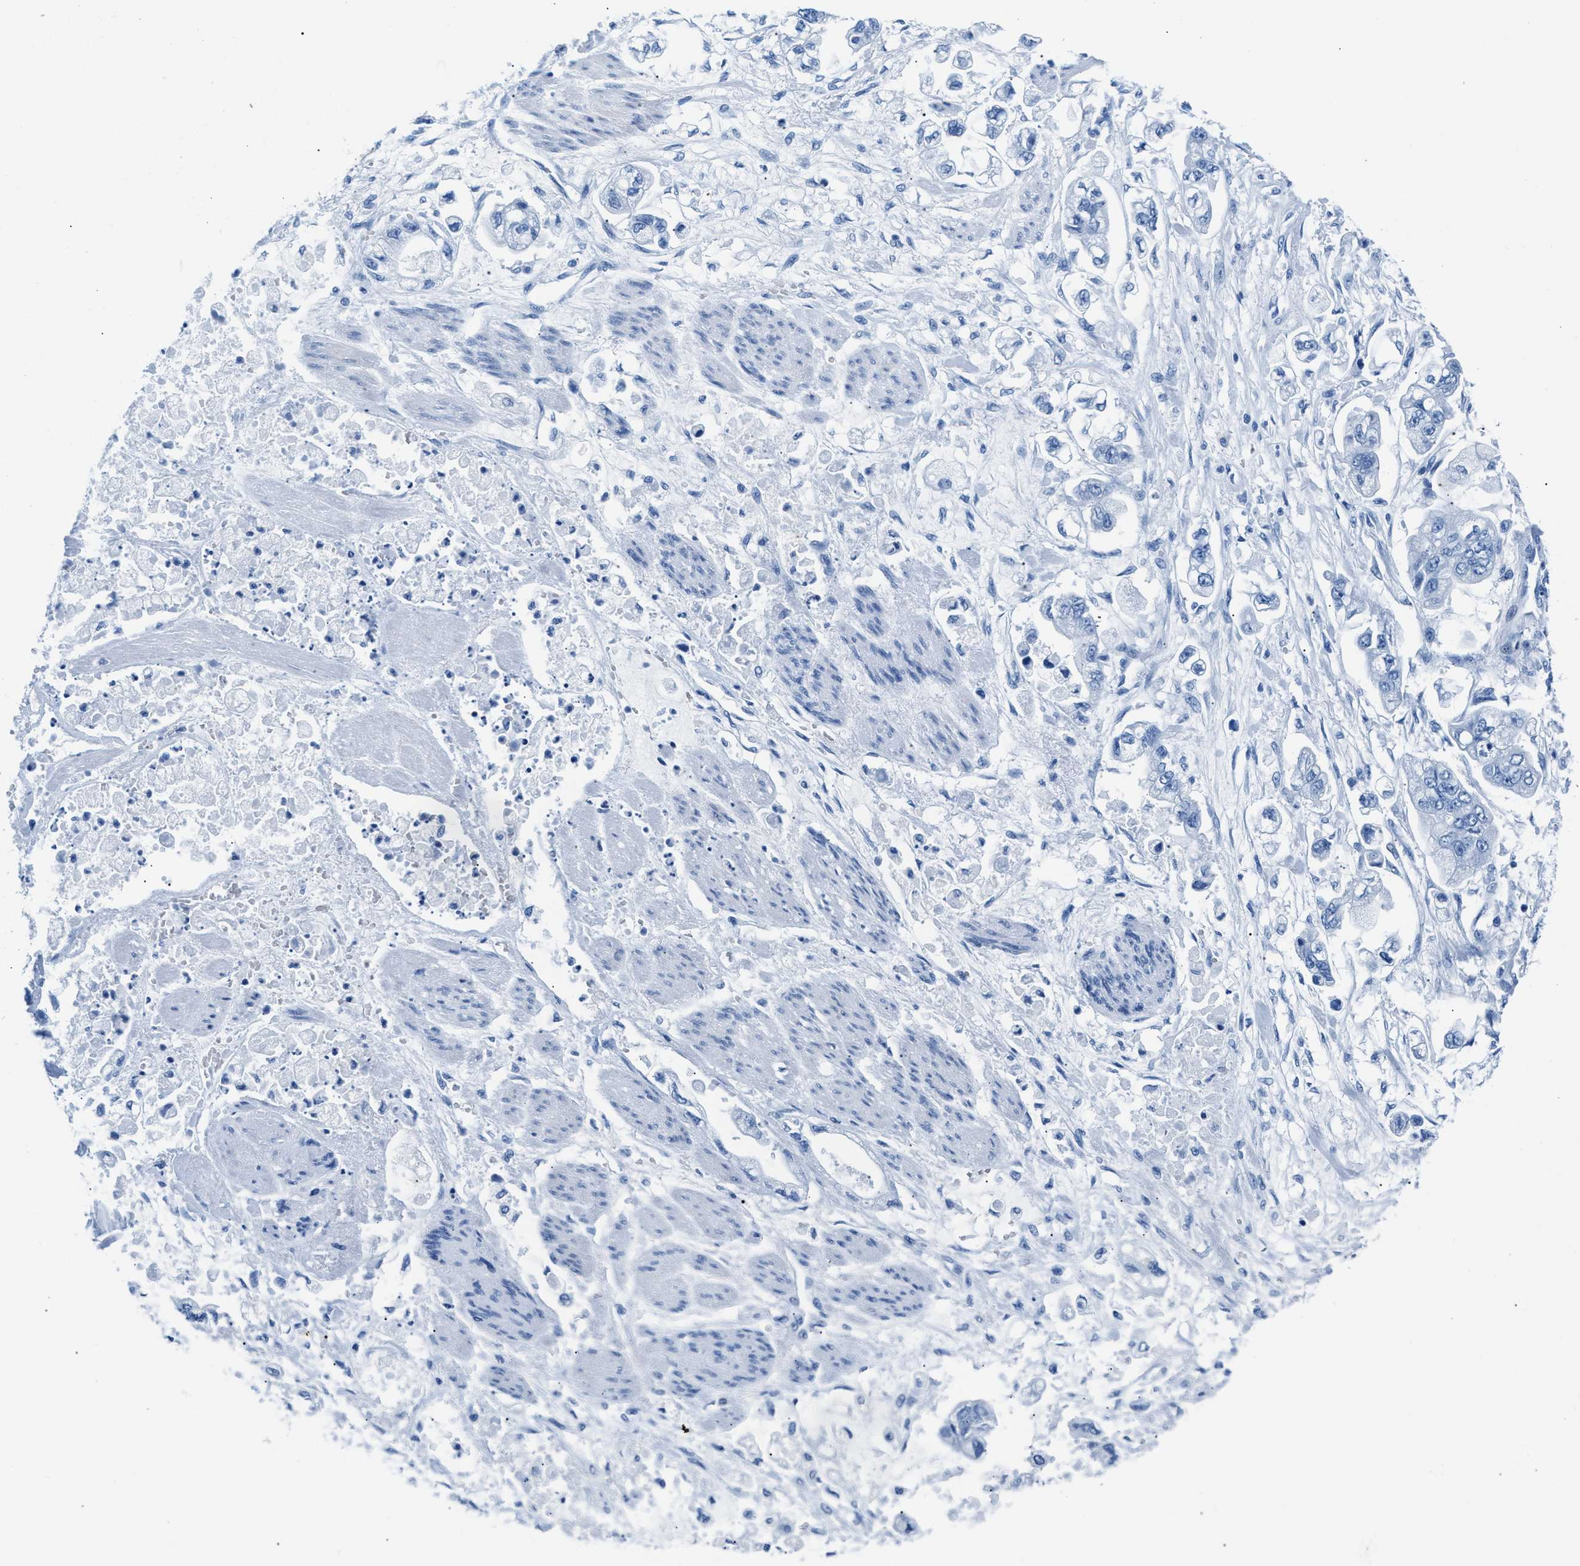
{"staining": {"intensity": "negative", "quantity": "none", "location": "none"}, "tissue": "stomach cancer", "cell_type": "Tumor cells", "image_type": "cancer", "snomed": [{"axis": "morphology", "description": "Normal tissue, NOS"}, {"axis": "morphology", "description": "Adenocarcinoma, NOS"}, {"axis": "topography", "description": "Stomach"}], "caption": "The photomicrograph reveals no significant positivity in tumor cells of stomach cancer (adenocarcinoma).", "gene": "CPS1", "patient": {"sex": "male", "age": 62}}